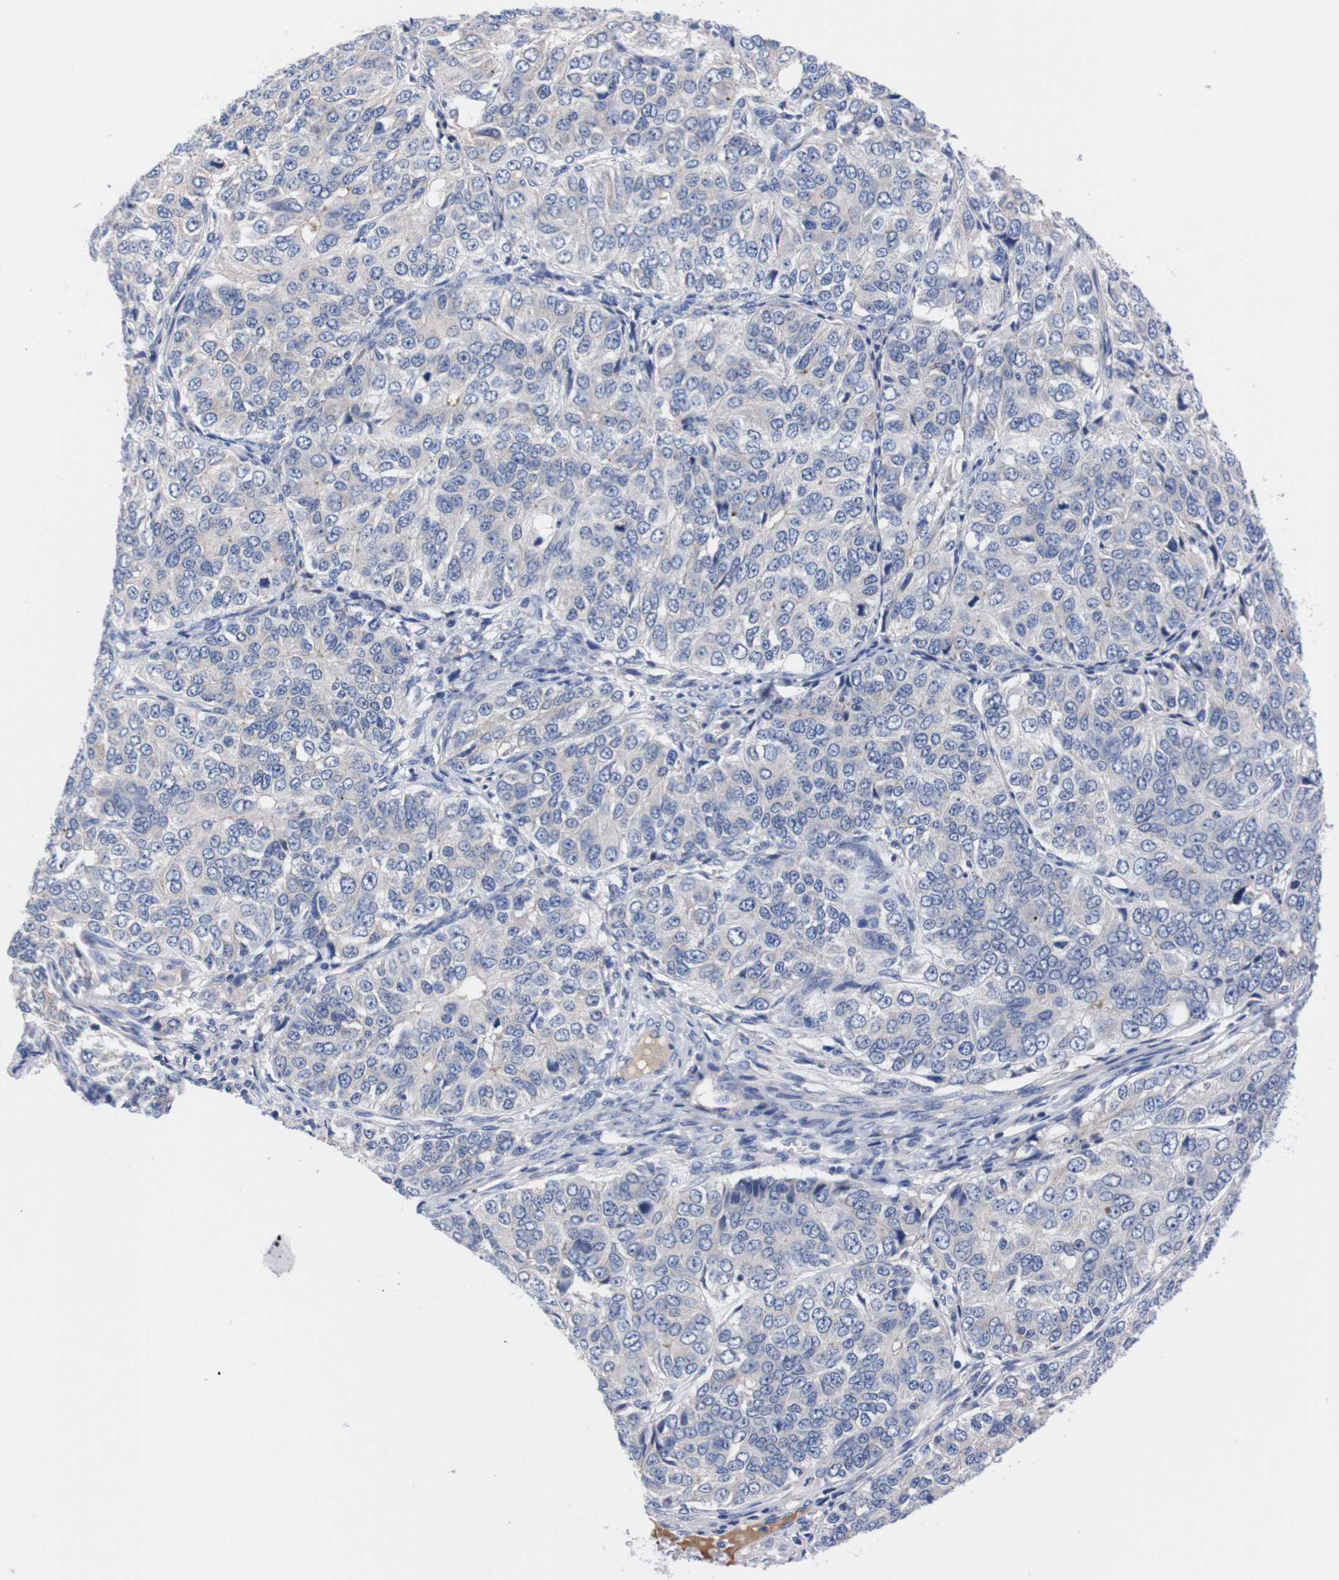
{"staining": {"intensity": "negative", "quantity": "none", "location": "none"}, "tissue": "ovarian cancer", "cell_type": "Tumor cells", "image_type": "cancer", "snomed": [{"axis": "morphology", "description": "Carcinoma, endometroid"}, {"axis": "topography", "description": "Ovary"}], "caption": "IHC of ovarian cancer (endometroid carcinoma) displays no staining in tumor cells.", "gene": "FAM210A", "patient": {"sex": "female", "age": 51}}